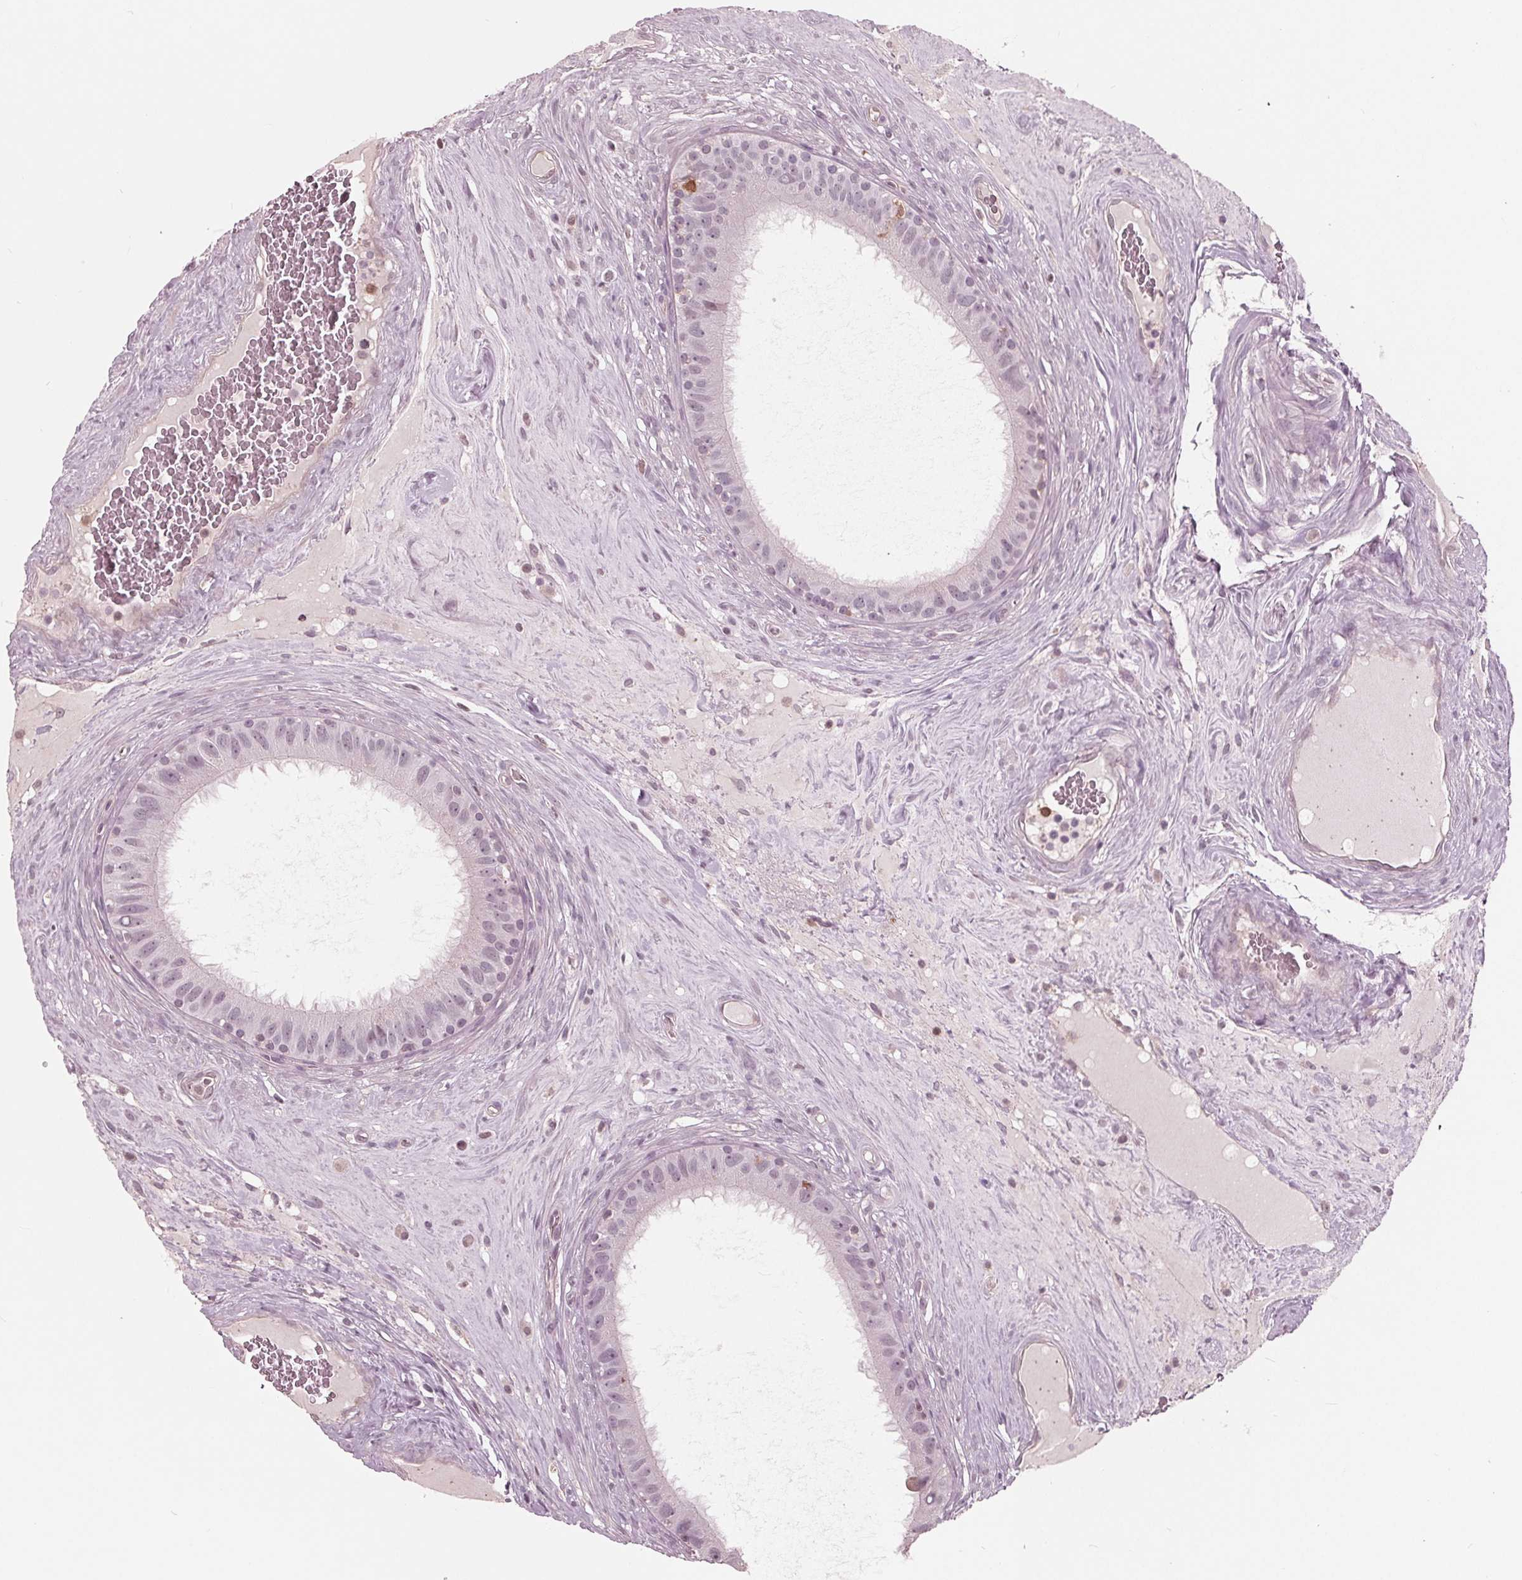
{"staining": {"intensity": "moderate", "quantity": "<25%", "location": "nuclear"}, "tissue": "epididymis", "cell_type": "Glandular cells", "image_type": "normal", "snomed": [{"axis": "morphology", "description": "Normal tissue, NOS"}, {"axis": "topography", "description": "Epididymis"}], "caption": "Protein expression analysis of benign human epididymis reveals moderate nuclear staining in approximately <25% of glandular cells. (DAB = brown stain, brightfield microscopy at high magnification).", "gene": "ING3", "patient": {"sex": "male", "age": 59}}